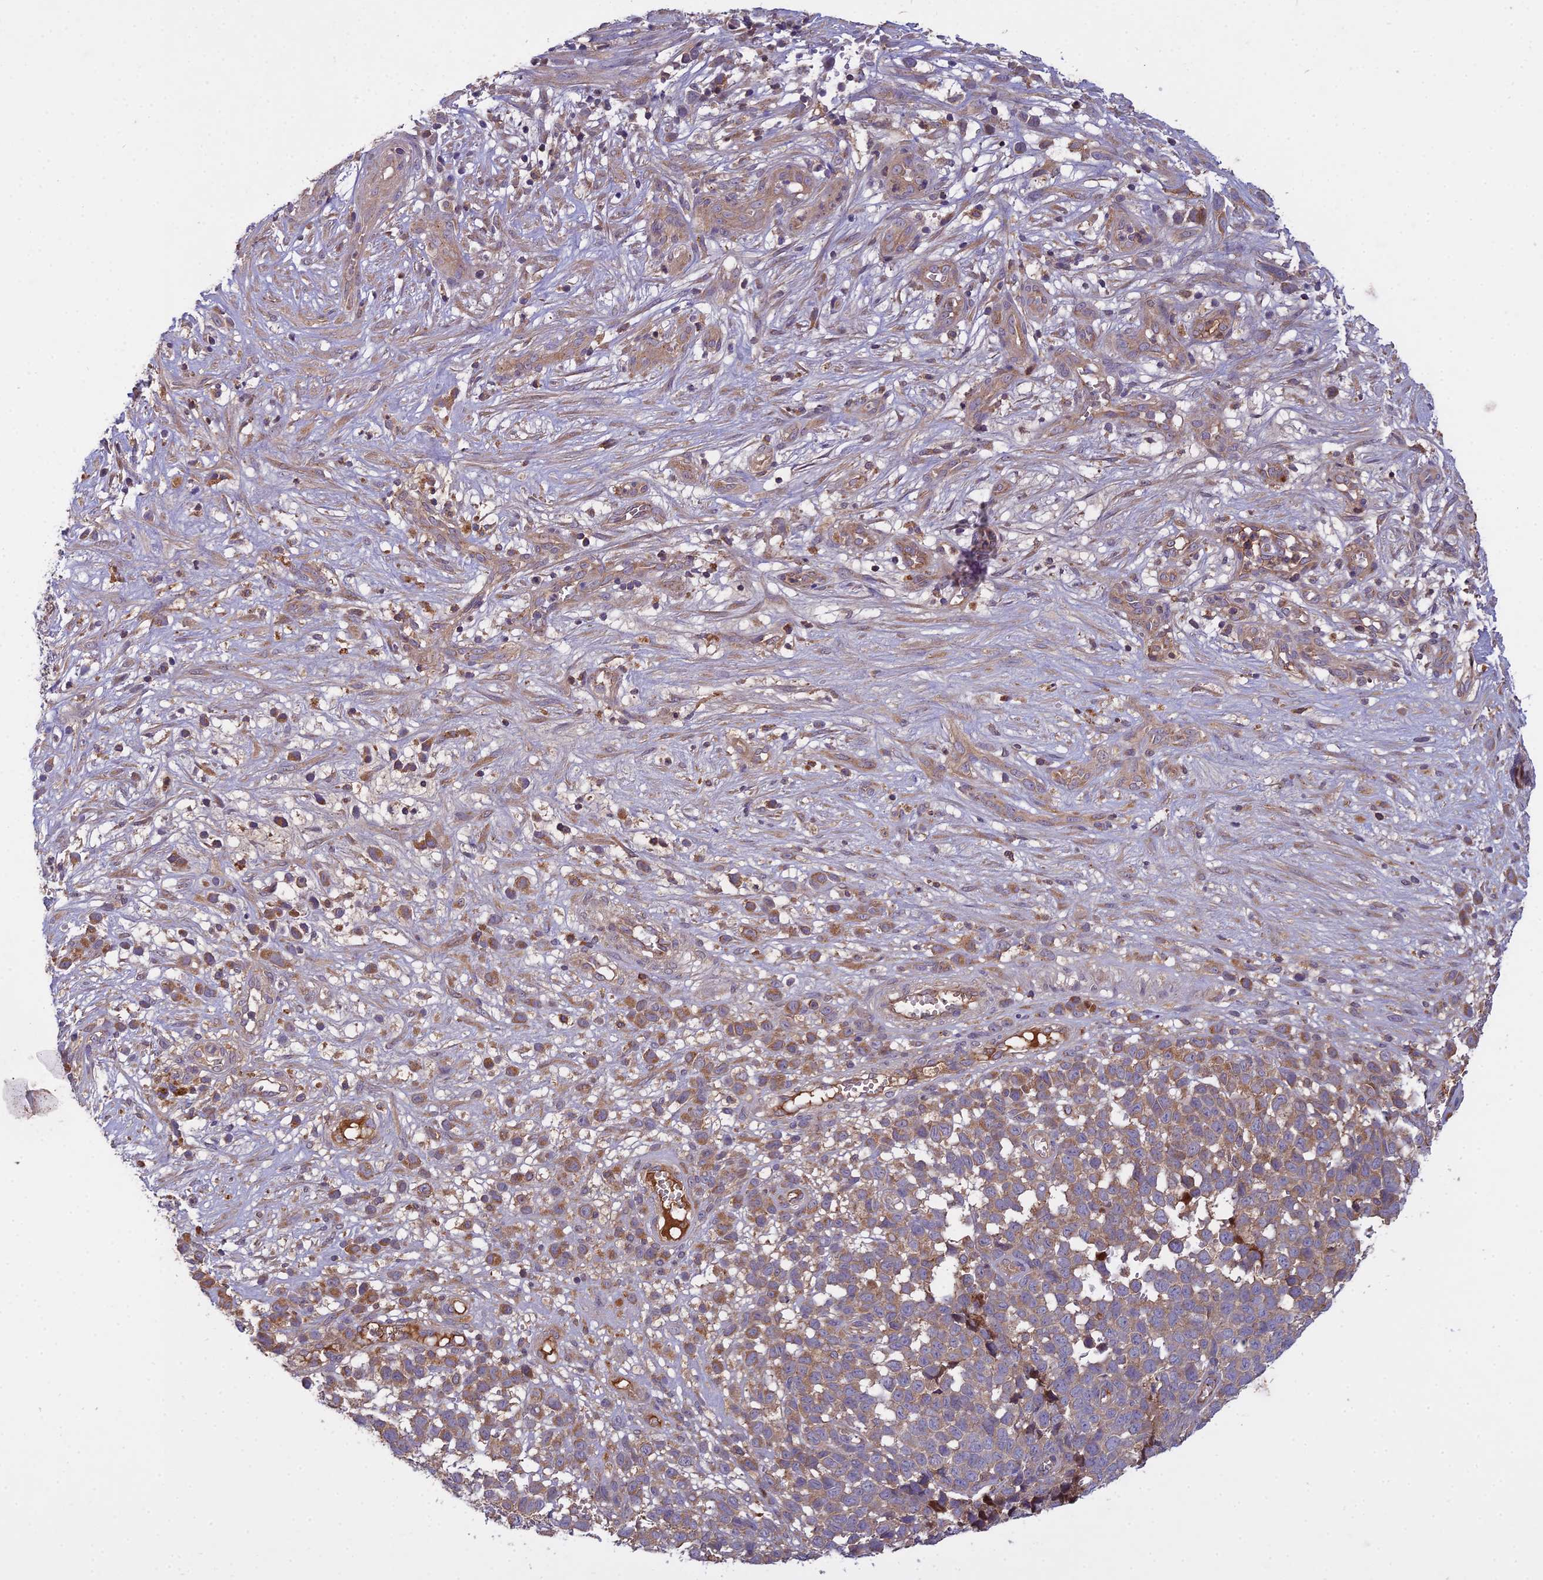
{"staining": {"intensity": "moderate", "quantity": "<25%", "location": "cytoplasmic/membranous"}, "tissue": "melanoma", "cell_type": "Tumor cells", "image_type": "cancer", "snomed": [{"axis": "morphology", "description": "Malignant melanoma, NOS"}, {"axis": "topography", "description": "Nose, NOS"}], "caption": "Immunohistochemical staining of human malignant melanoma displays moderate cytoplasmic/membranous protein positivity in approximately <25% of tumor cells.", "gene": "CCDC167", "patient": {"sex": "female", "age": 48}}